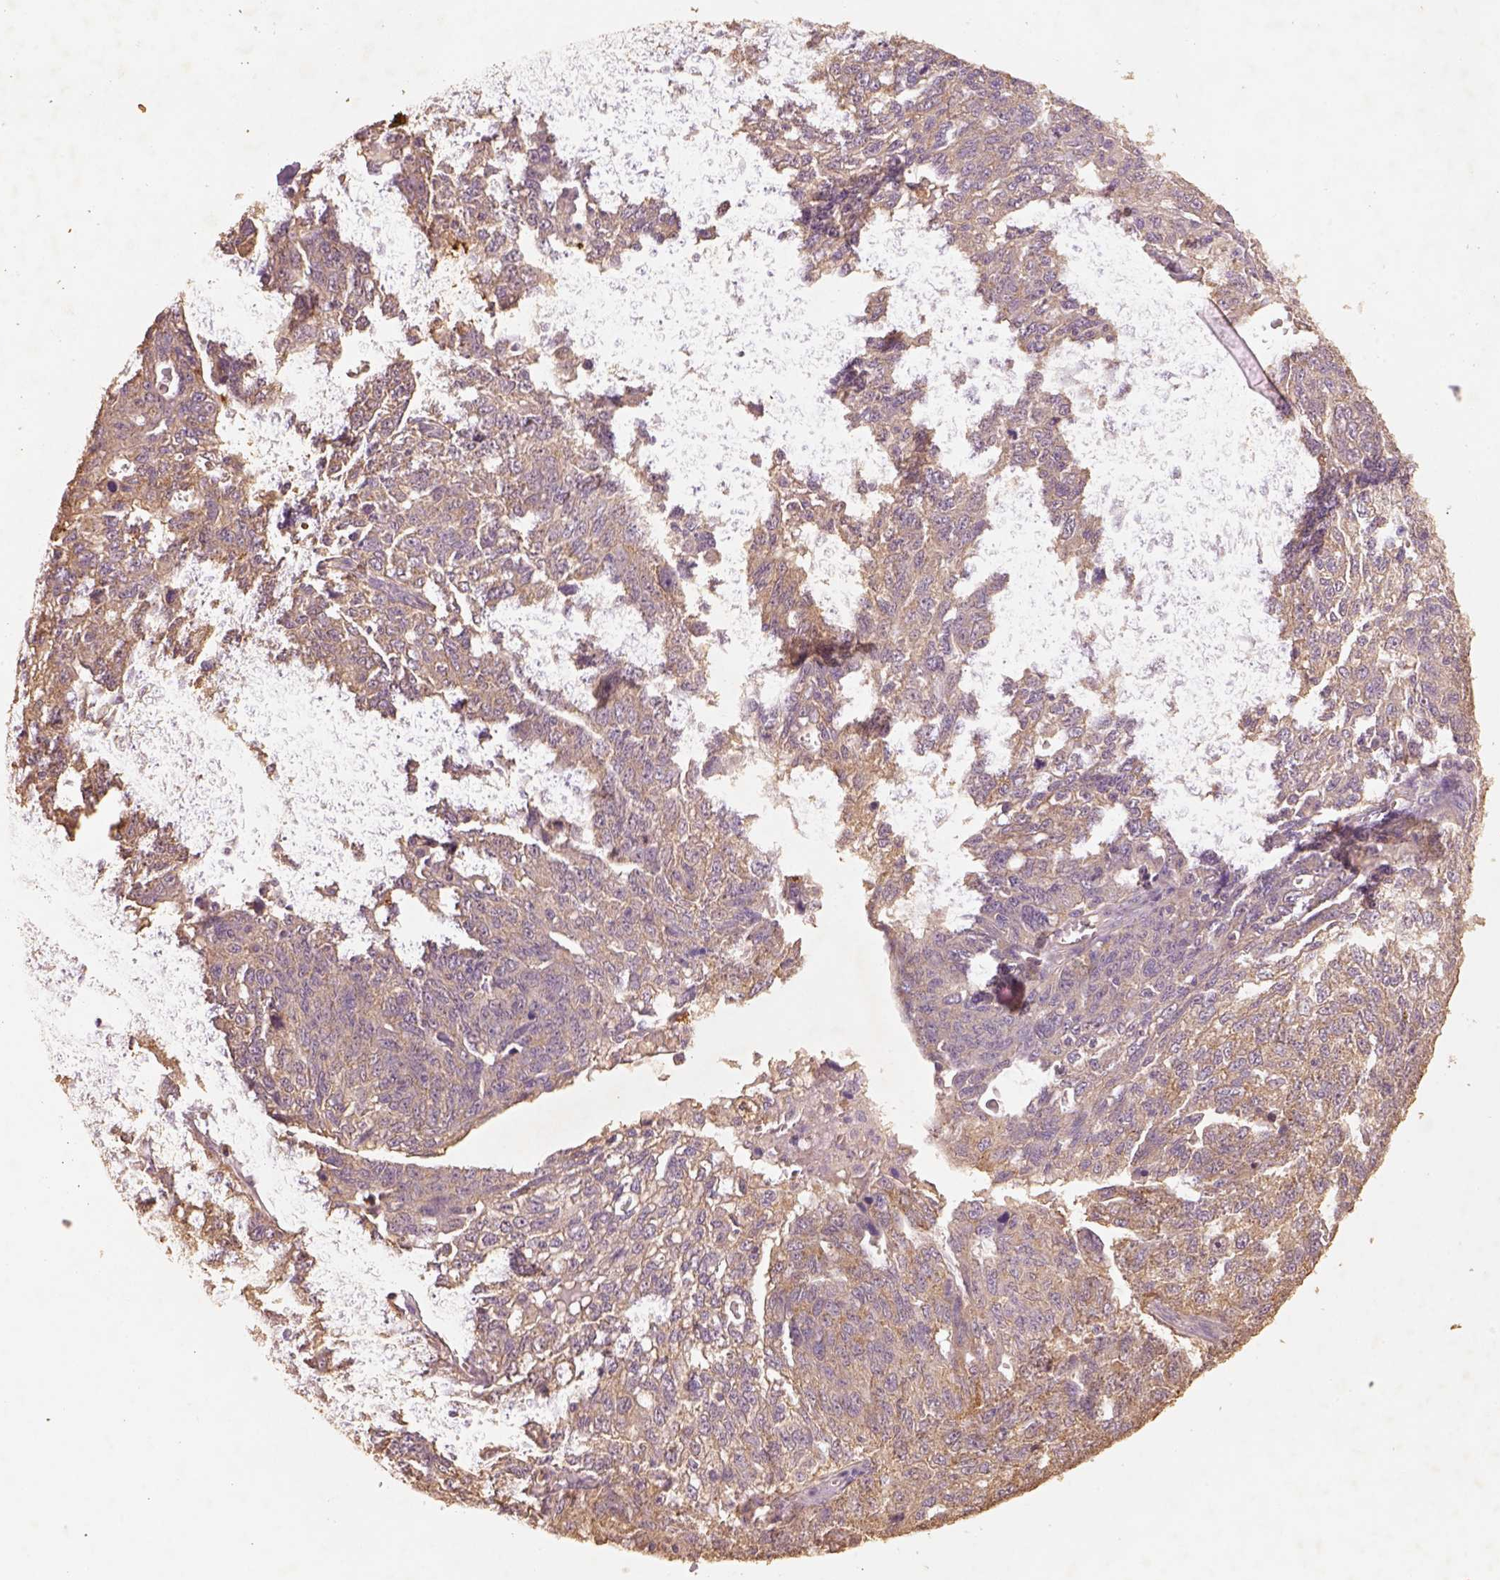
{"staining": {"intensity": "weak", "quantity": ">75%", "location": "cytoplasmic/membranous"}, "tissue": "ovarian cancer", "cell_type": "Tumor cells", "image_type": "cancer", "snomed": [{"axis": "morphology", "description": "Cystadenocarcinoma, serous, NOS"}, {"axis": "topography", "description": "Ovary"}], "caption": "Protein analysis of ovarian cancer tissue reveals weak cytoplasmic/membranous expression in about >75% of tumor cells.", "gene": "AP2B1", "patient": {"sex": "female", "age": 71}}